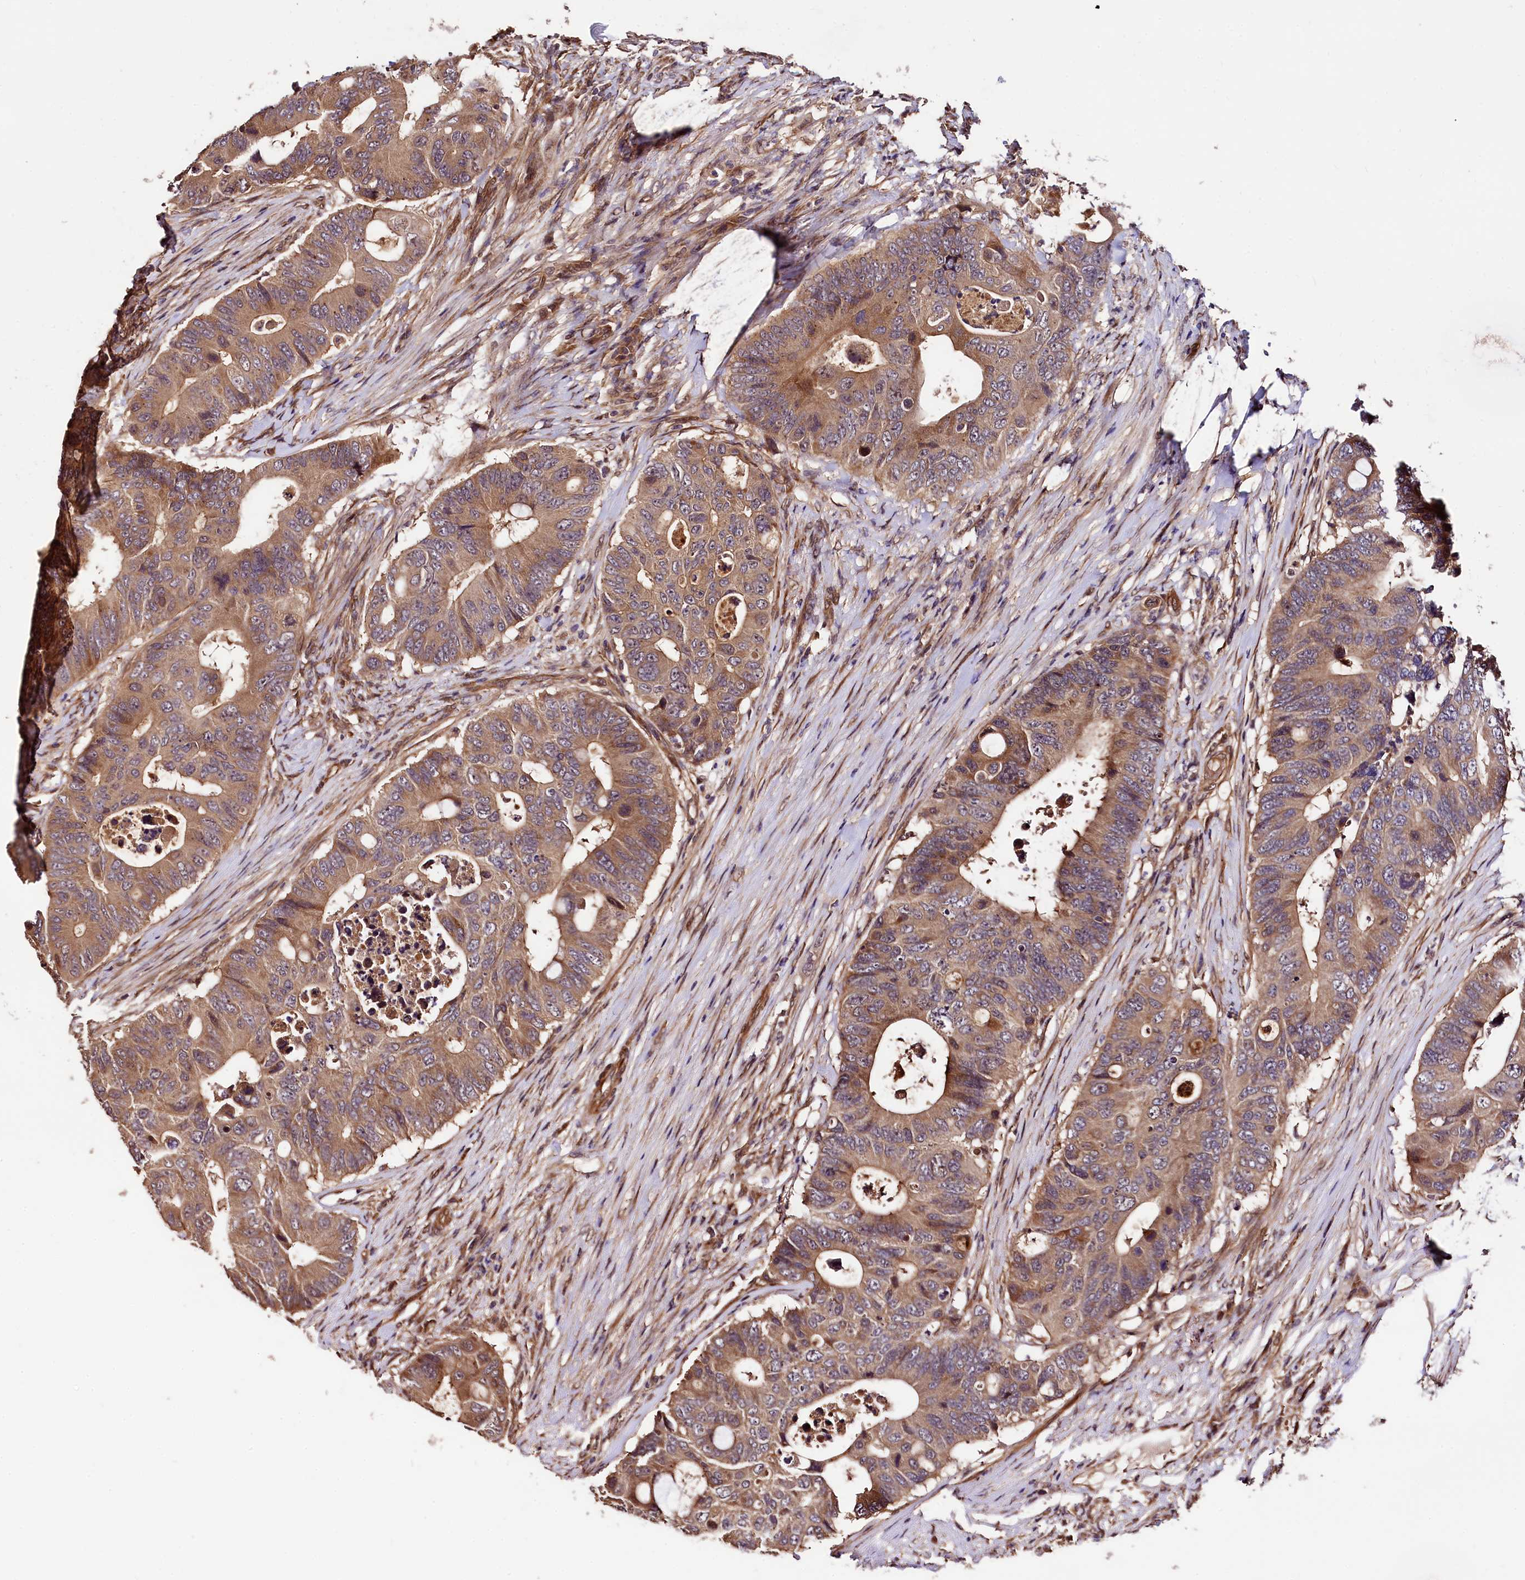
{"staining": {"intensity": "moderate", "quantity": "25%-75%", "location": "cytoplasmic/membranous"}, "tissue": "colorectal cancer", "cell_type": "Tumor cells", "image_type": "cancer", "snomed": [{"axis": "morphology", "description": "Adenocarcinoma, NOS"}, {"axis": "topography", "description": "Colon"}], "caption": "This is an image of immunohistochemistry staining of colorectal cancer, which shows moderate expression in the cytoplasmic/membranous of tumor cells.", "gene": "TBCEL", "patient": {"sex": "male", "age": 71}}